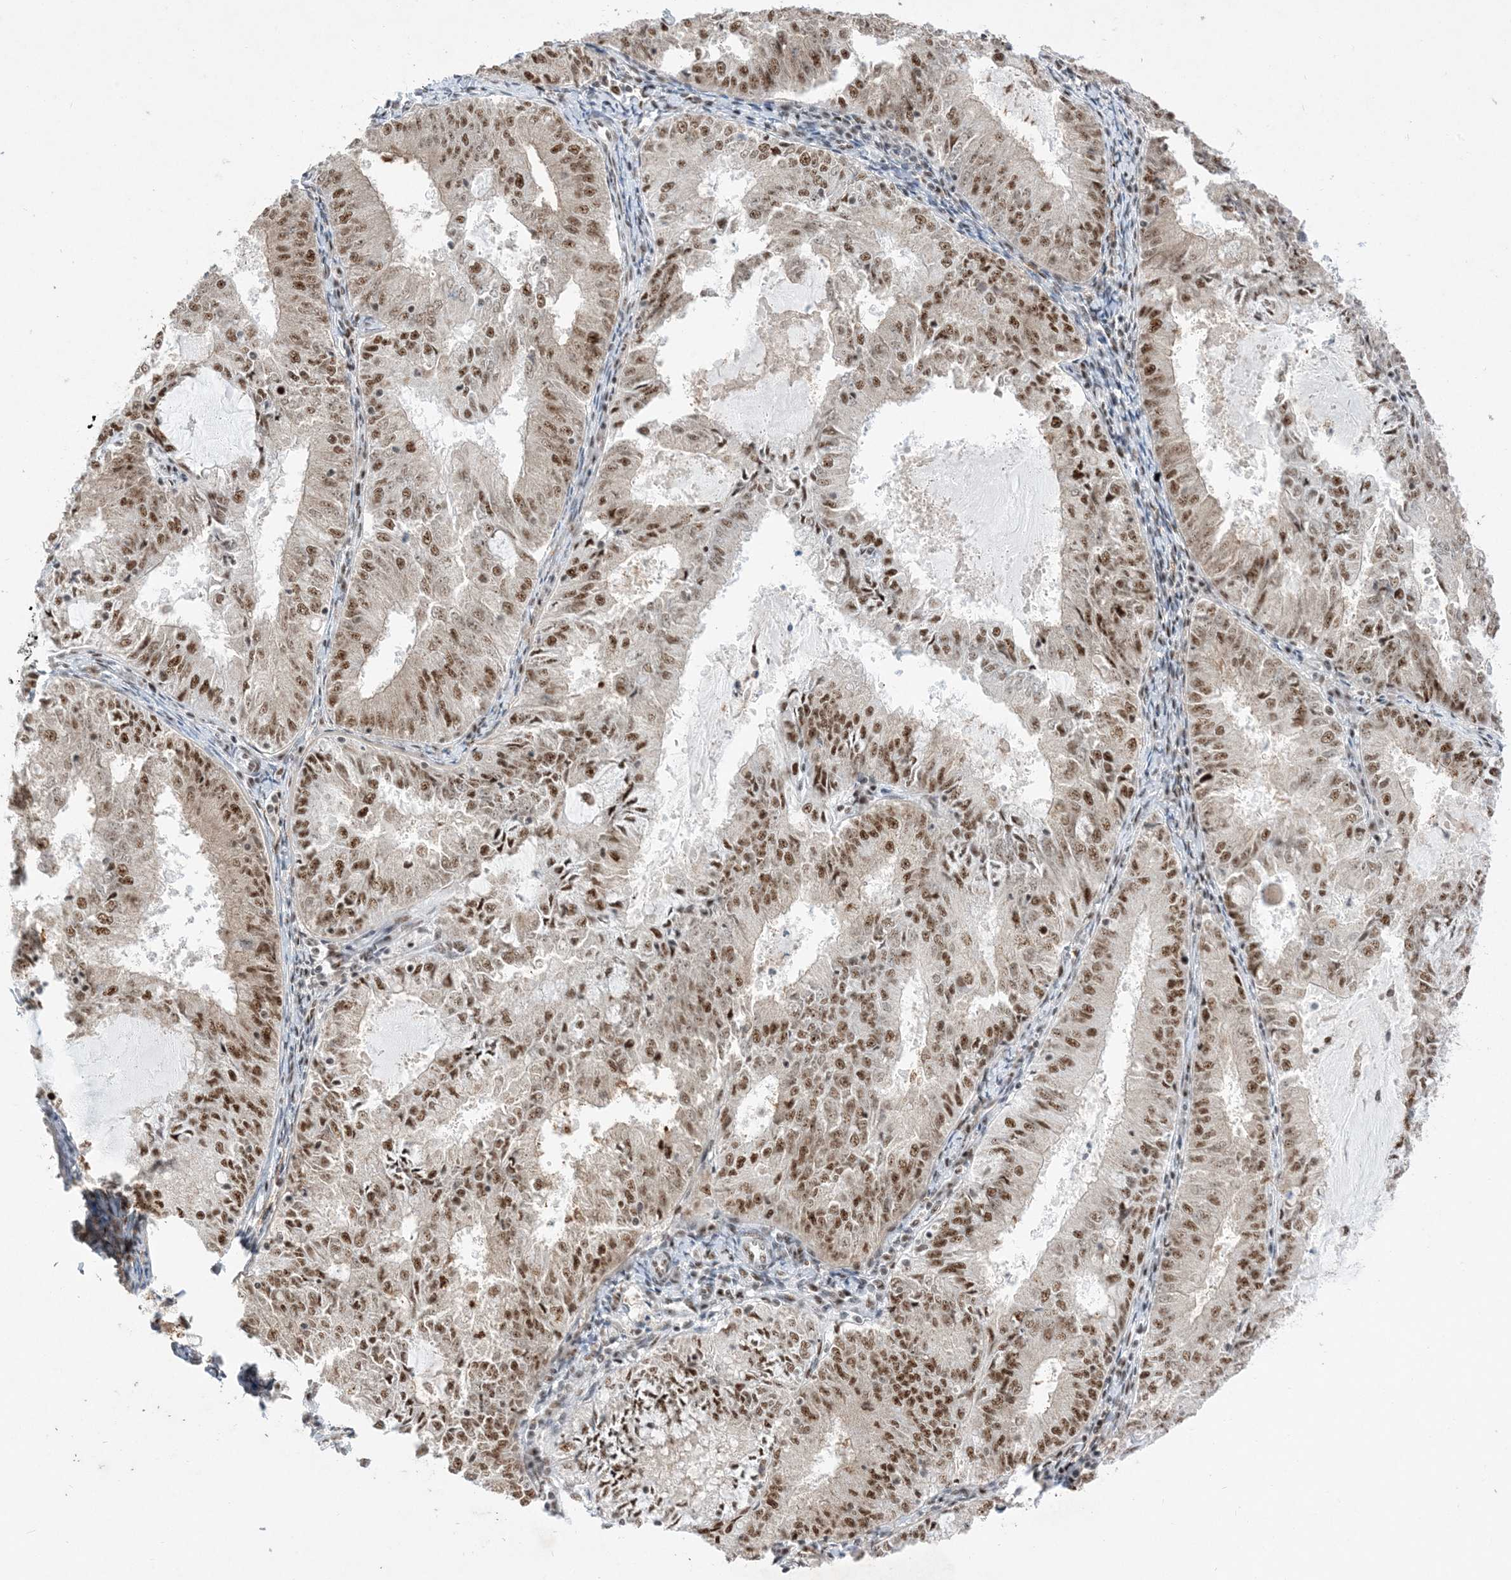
{"staining": {"intensity": "strong", "quantity": ">75%", "location": "nuclear"}, "tissue": "endometrial cancer", "cell_type": "Tumor cells", "image_type": "cancer", "snomed": [{"axis": "morphology", "description": "Adenocarcinoma, NOS"}, {"axis": "topography", "description": "Endometrium"}], "caption": "Brown immunohistochemical staining in human adenocarcinoma (endometrial) exhibits strong nuclear staining in about >75% of tumor cells.", "gene": "SF3A3", "patient": {"sex": "female", "age": 57}}